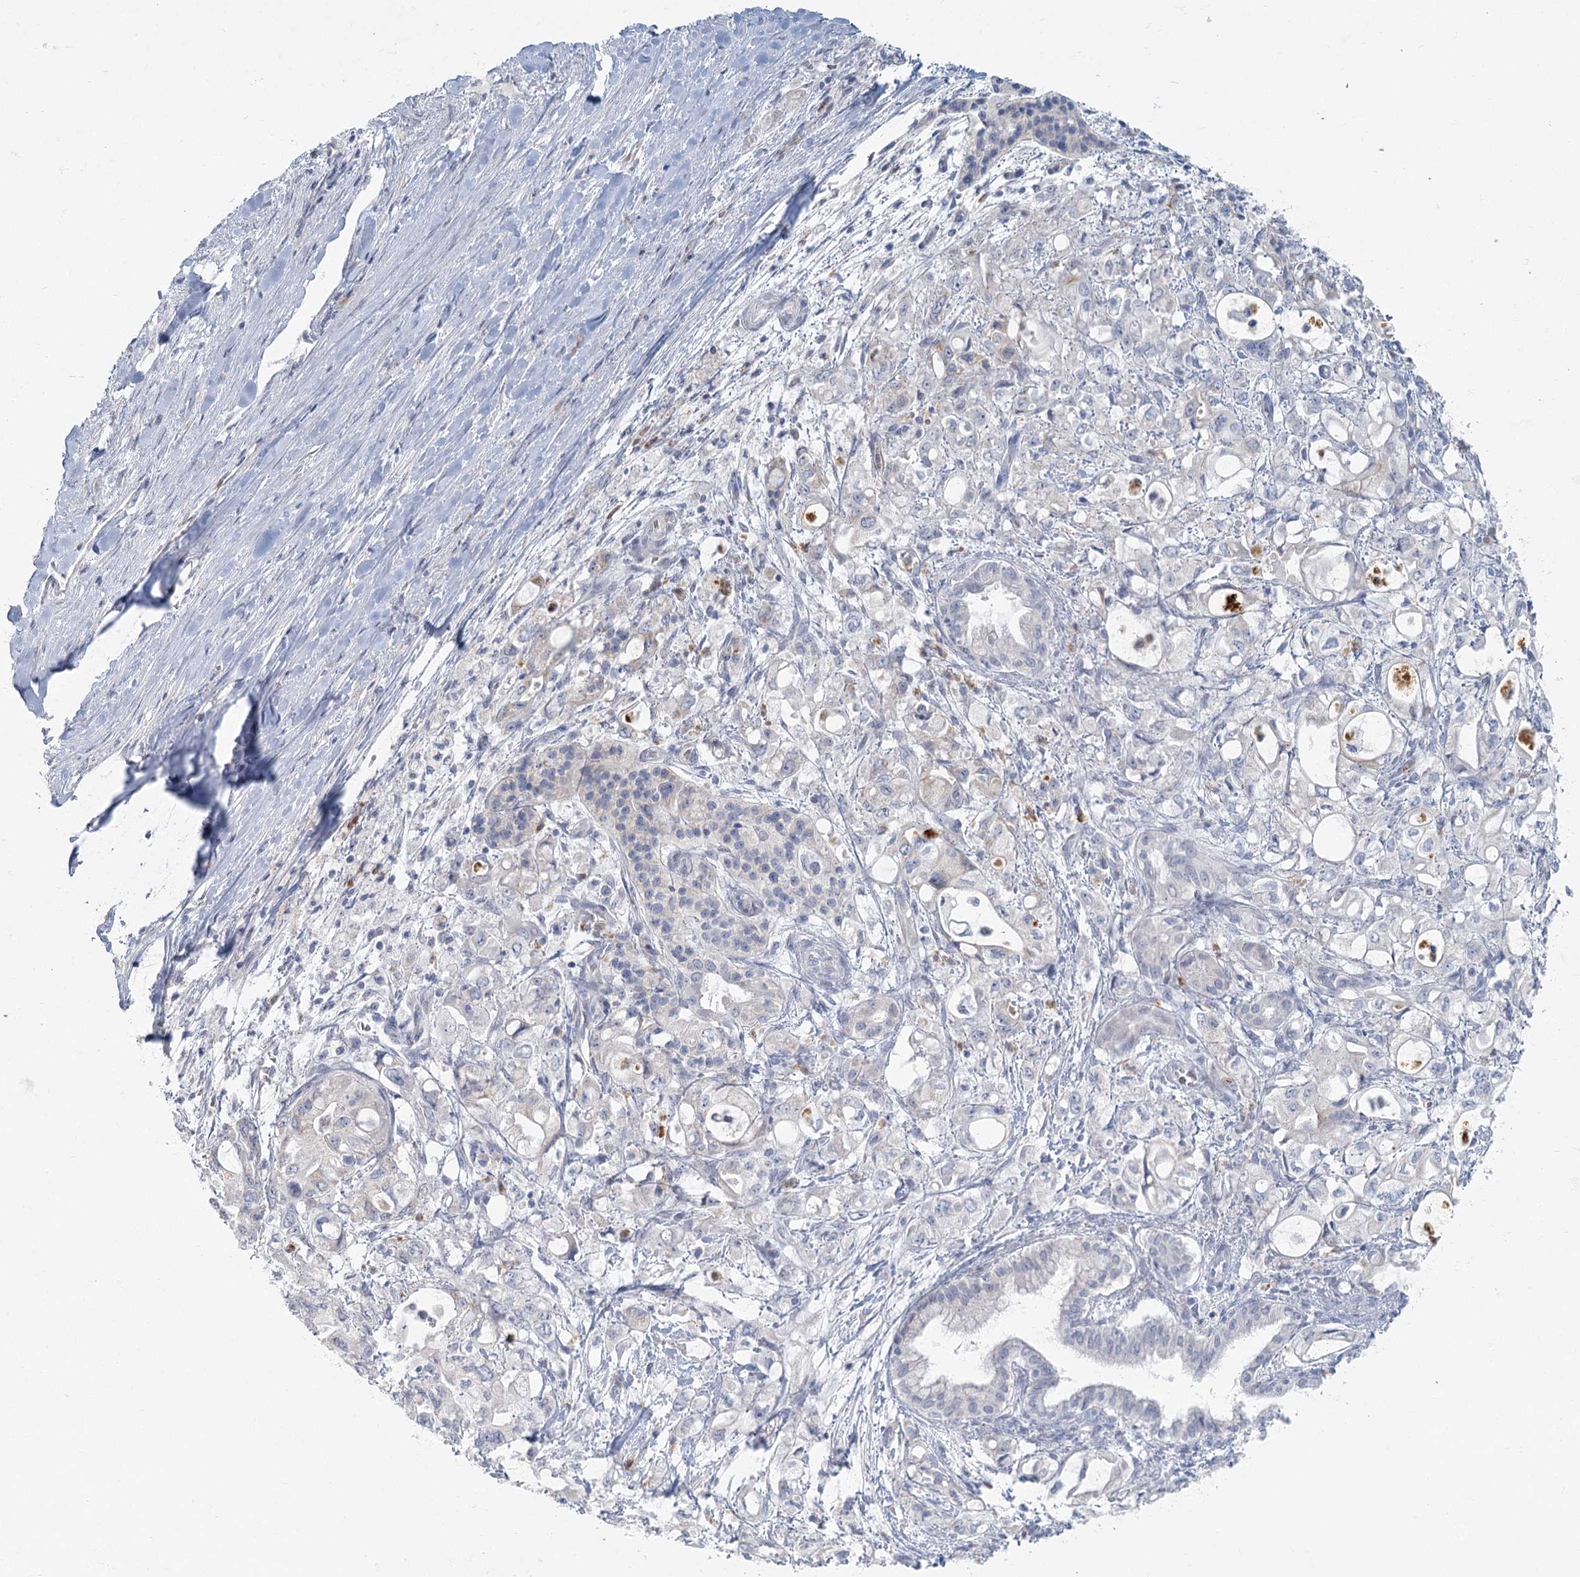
{"staining": {"intensity": "negative", "quantity": "none", "location": "none"}, "tissue": "pancreatic cancer", "cell_type": "Tumor cells", "image_type": "cancer", "snomed": [{"axis": "morphology", "description": "Adenocarcinoma, NOS"}, {"axis": "topography", "description": "Pancreas"}], "caption": "DAB (3,3'-diaminobenzidine) immunohistochemical staining of pancreatic cancer reveals no significant positivity in tumor cells.", "gene": "FAM110C", "patient": {"sex": "male", "age": 79}}